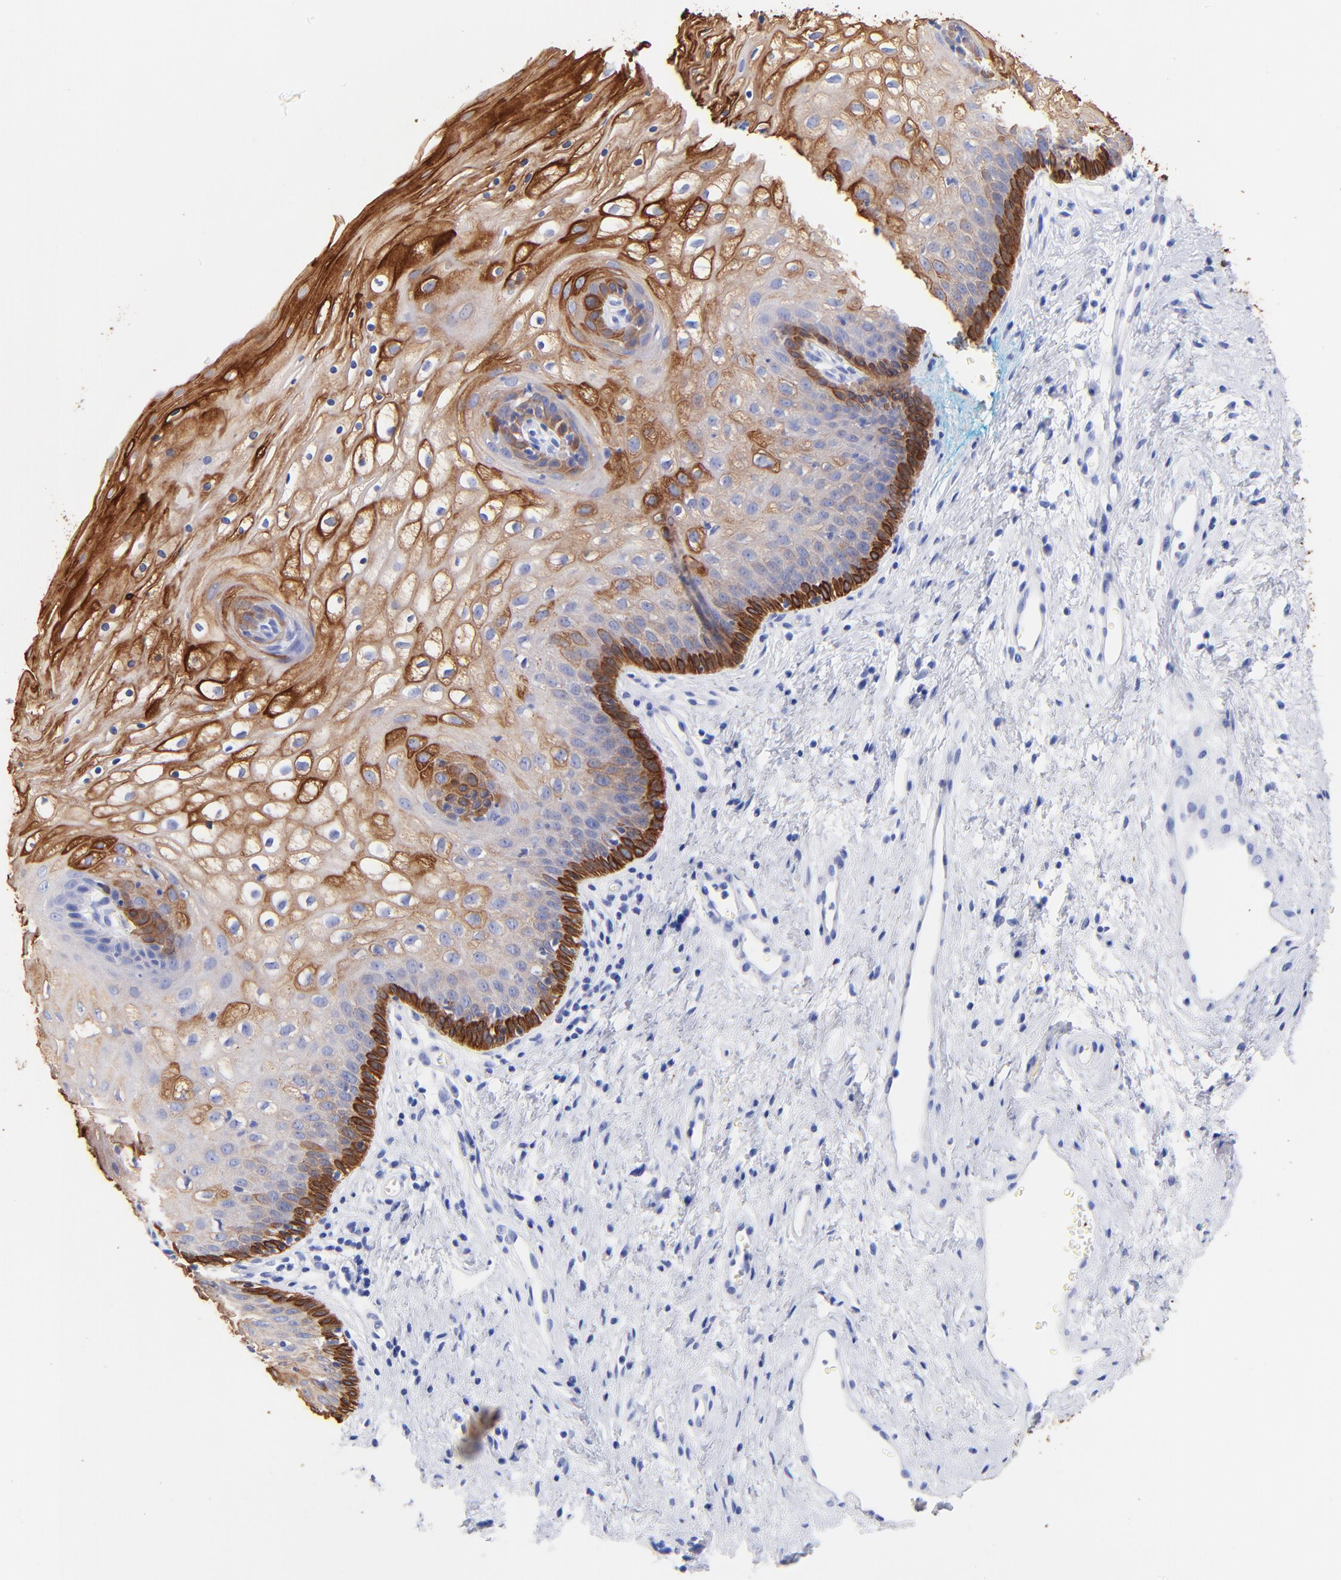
{"staining": {"intensity": "strong", "quantity": "<25%", "location": "cytoplasmic/membranous"}, "tissue": "vagina", "cell_type": "Squamous epithelial cells", "image_type": "normal", "snomed": [{"axis": "morphology", "description": "Normal tissue, NOS"}, {"axis": "topography", "description": "Vagina"}], "caption": "Vagina stained with DAB IHC exhibits medium levels of strong cytoplasmic/membranous staining in about <25% of squamous epithelial cells. (DAB (3,3'-diaminobenzidine) = brown stain, brightfield microscopy at high magnification).", "gene": "KRT19", "patient": {"sex": "female", "age": 34}}